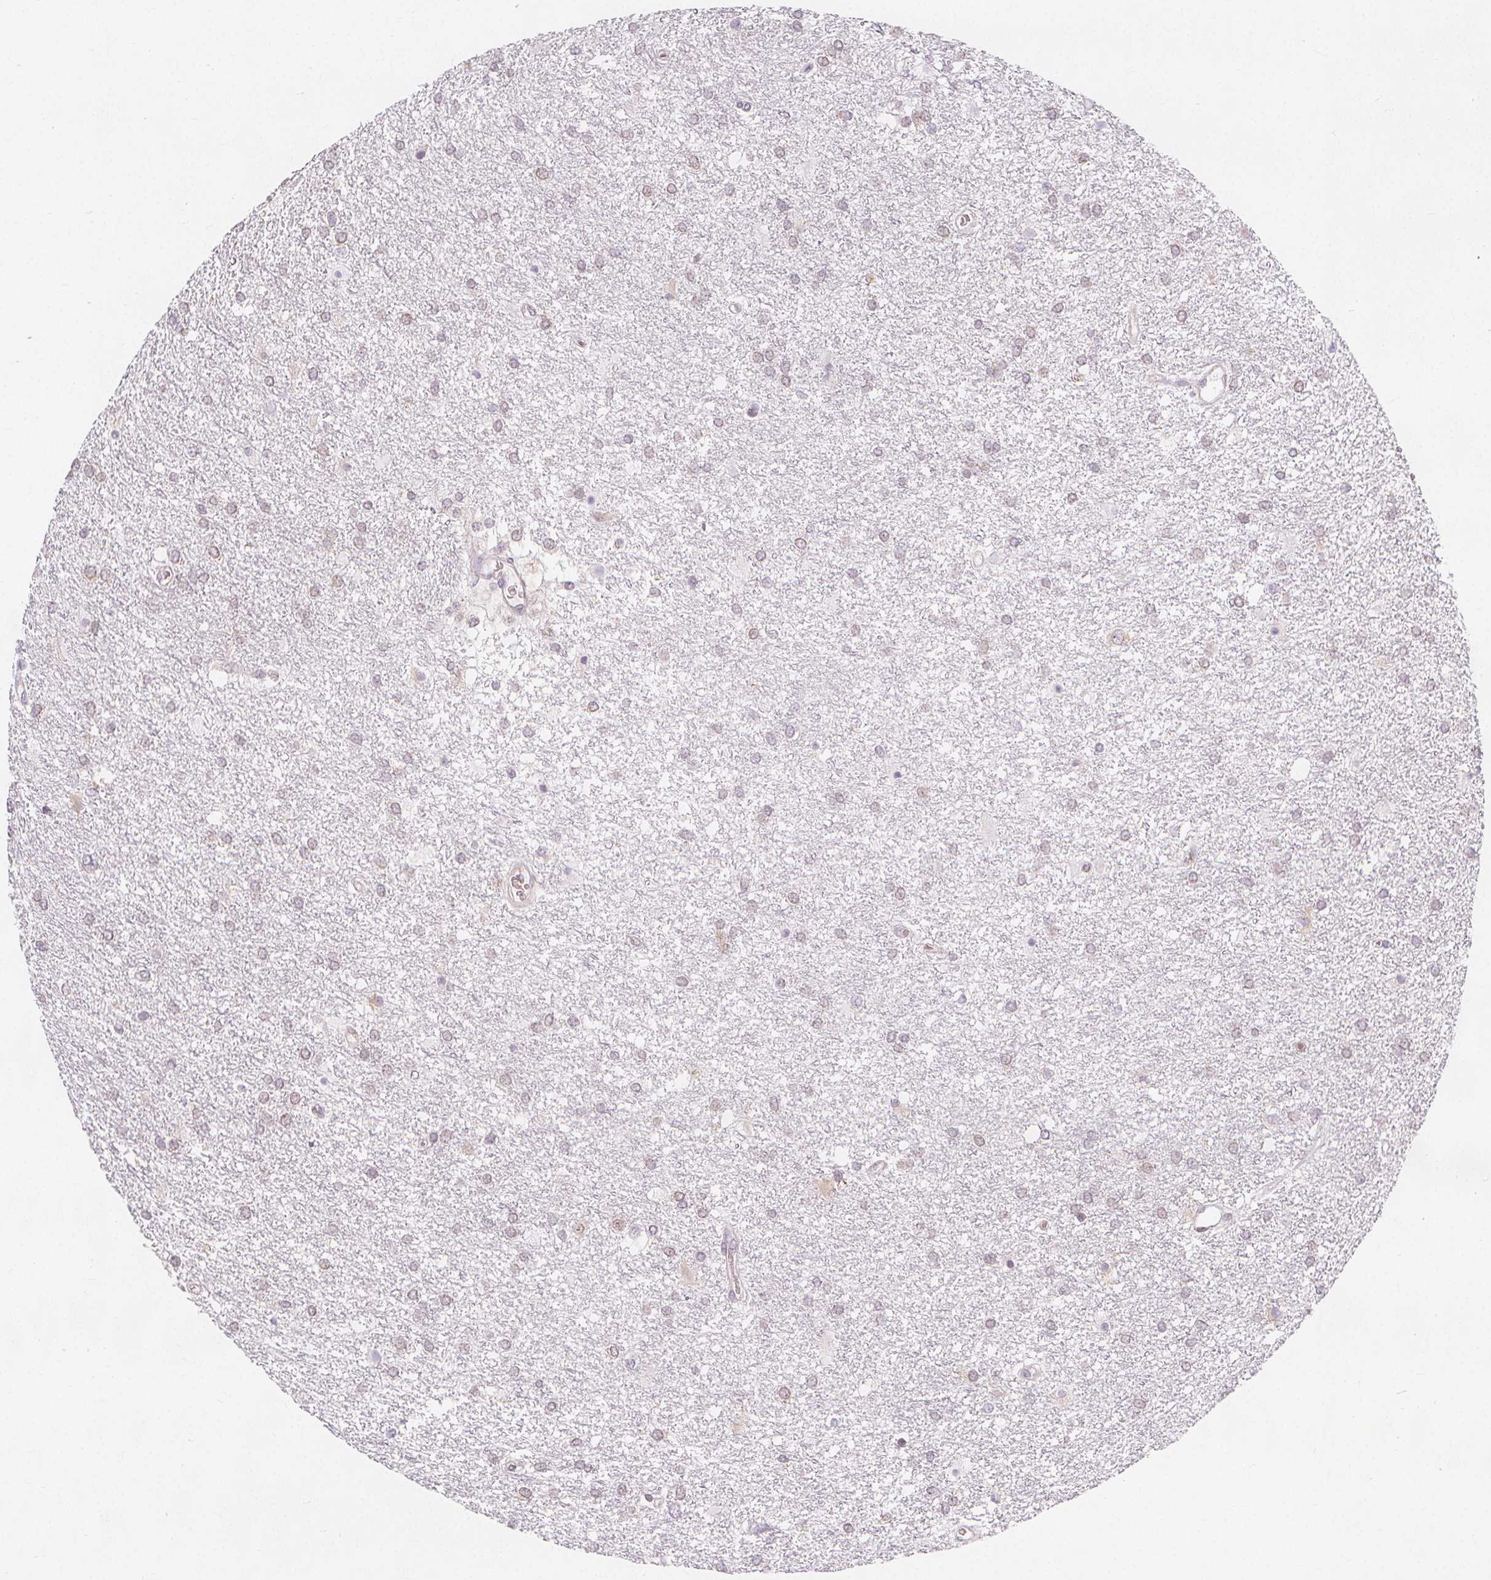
{"staining": {"intensity": "negative", "quantity": "none", "location": "none"}, "tissue": "glioma", "cell_type": "Tumor cells", "image_type": "cancer", "snomed": [{"axis": "morphology", "description": "Glioma, malignant, High grade"}, {"axis": "topography", "description": "Brain"}], "caption": "The IHC photomicrograph has no significant positivity in tumor cells of glioma tissue.", "gene": "TIPIN", "patient": {"sex": "female", "age": 61}}